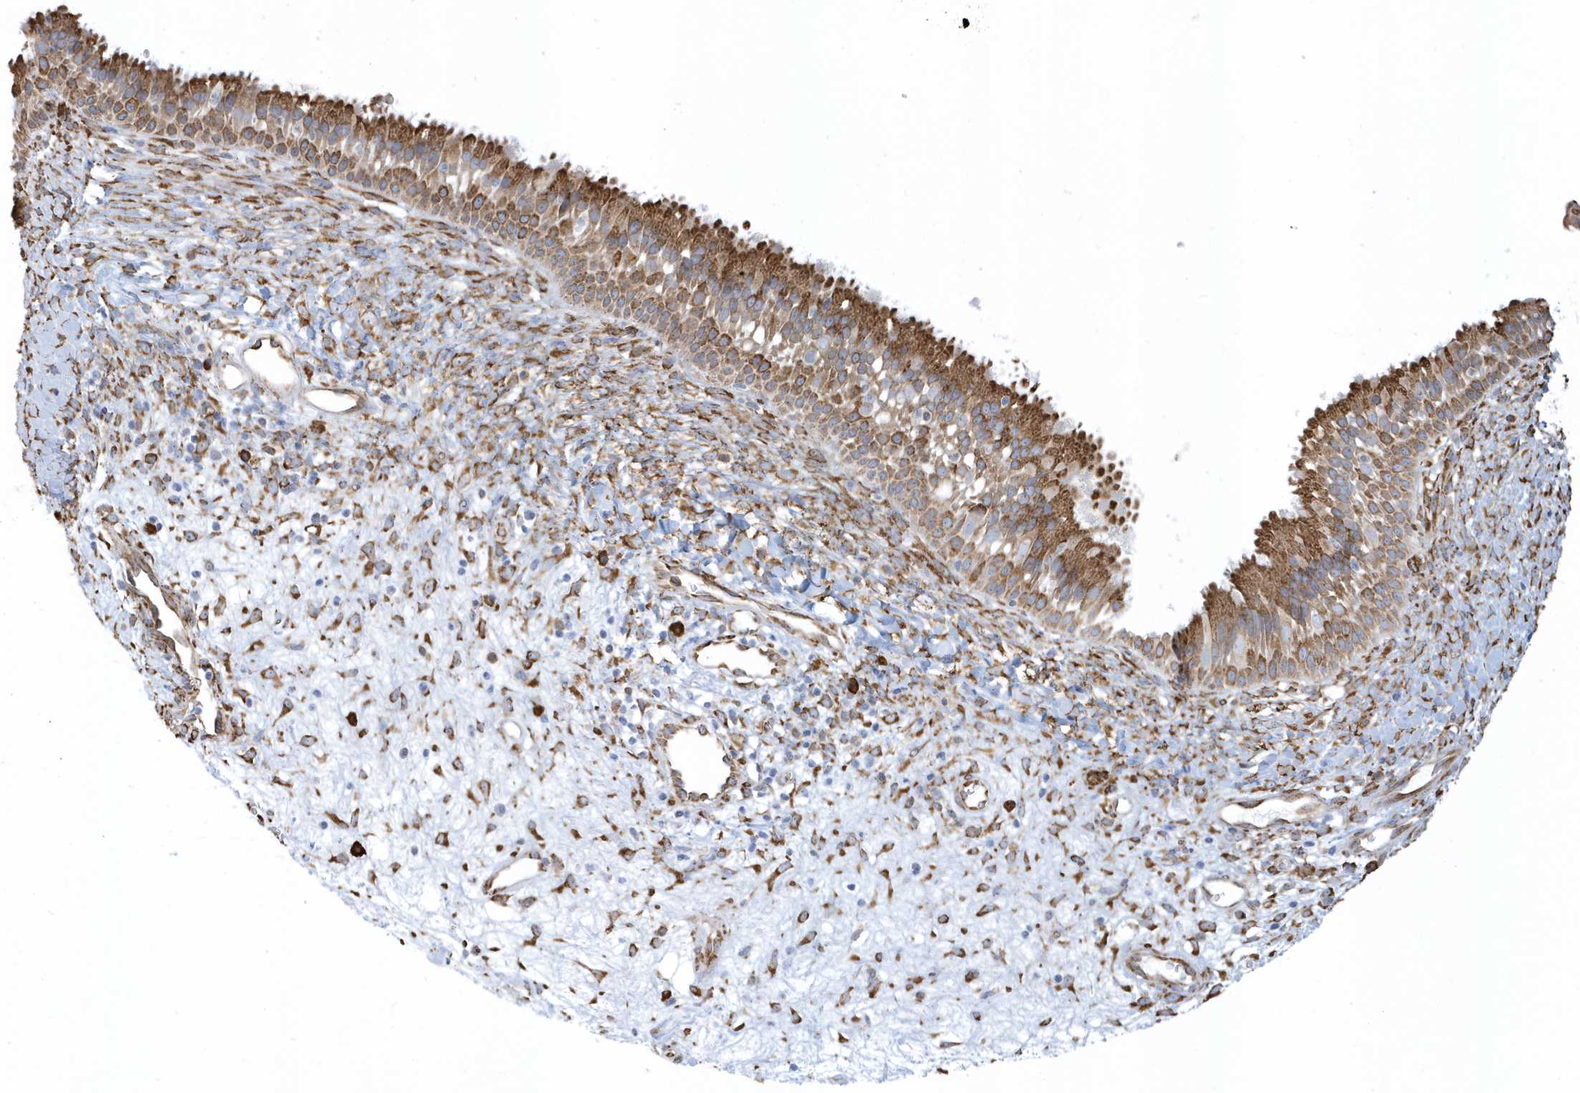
{"staining": {"intensity": "moderate", "quantity": ">75%", "location": "cytoplasmic/membranous"}, "tissue": "nasopharynx", "cell_type": "Respiratory epithelial cells", "image_type": "normal", "snomed": [{"axis": "morphology", "description": "Normal tissue, NOS"}, {"axis": "topography", "description": "Nasopharynx"}], "caption": "Immunohistochemical staining of unremarkable human nasopharynx exhibits moderate cytoplasmic/membranous protein expression in about >75% of respiratory epithelial cells. The staining was performed using DAB (3,3'-diaminobenzidine), with brown indicating positive protein expression. Nuclei are stained blue with hematoxylin.", "gene": "DCAF1", "patient": {"sex": "male", "age": 22}}